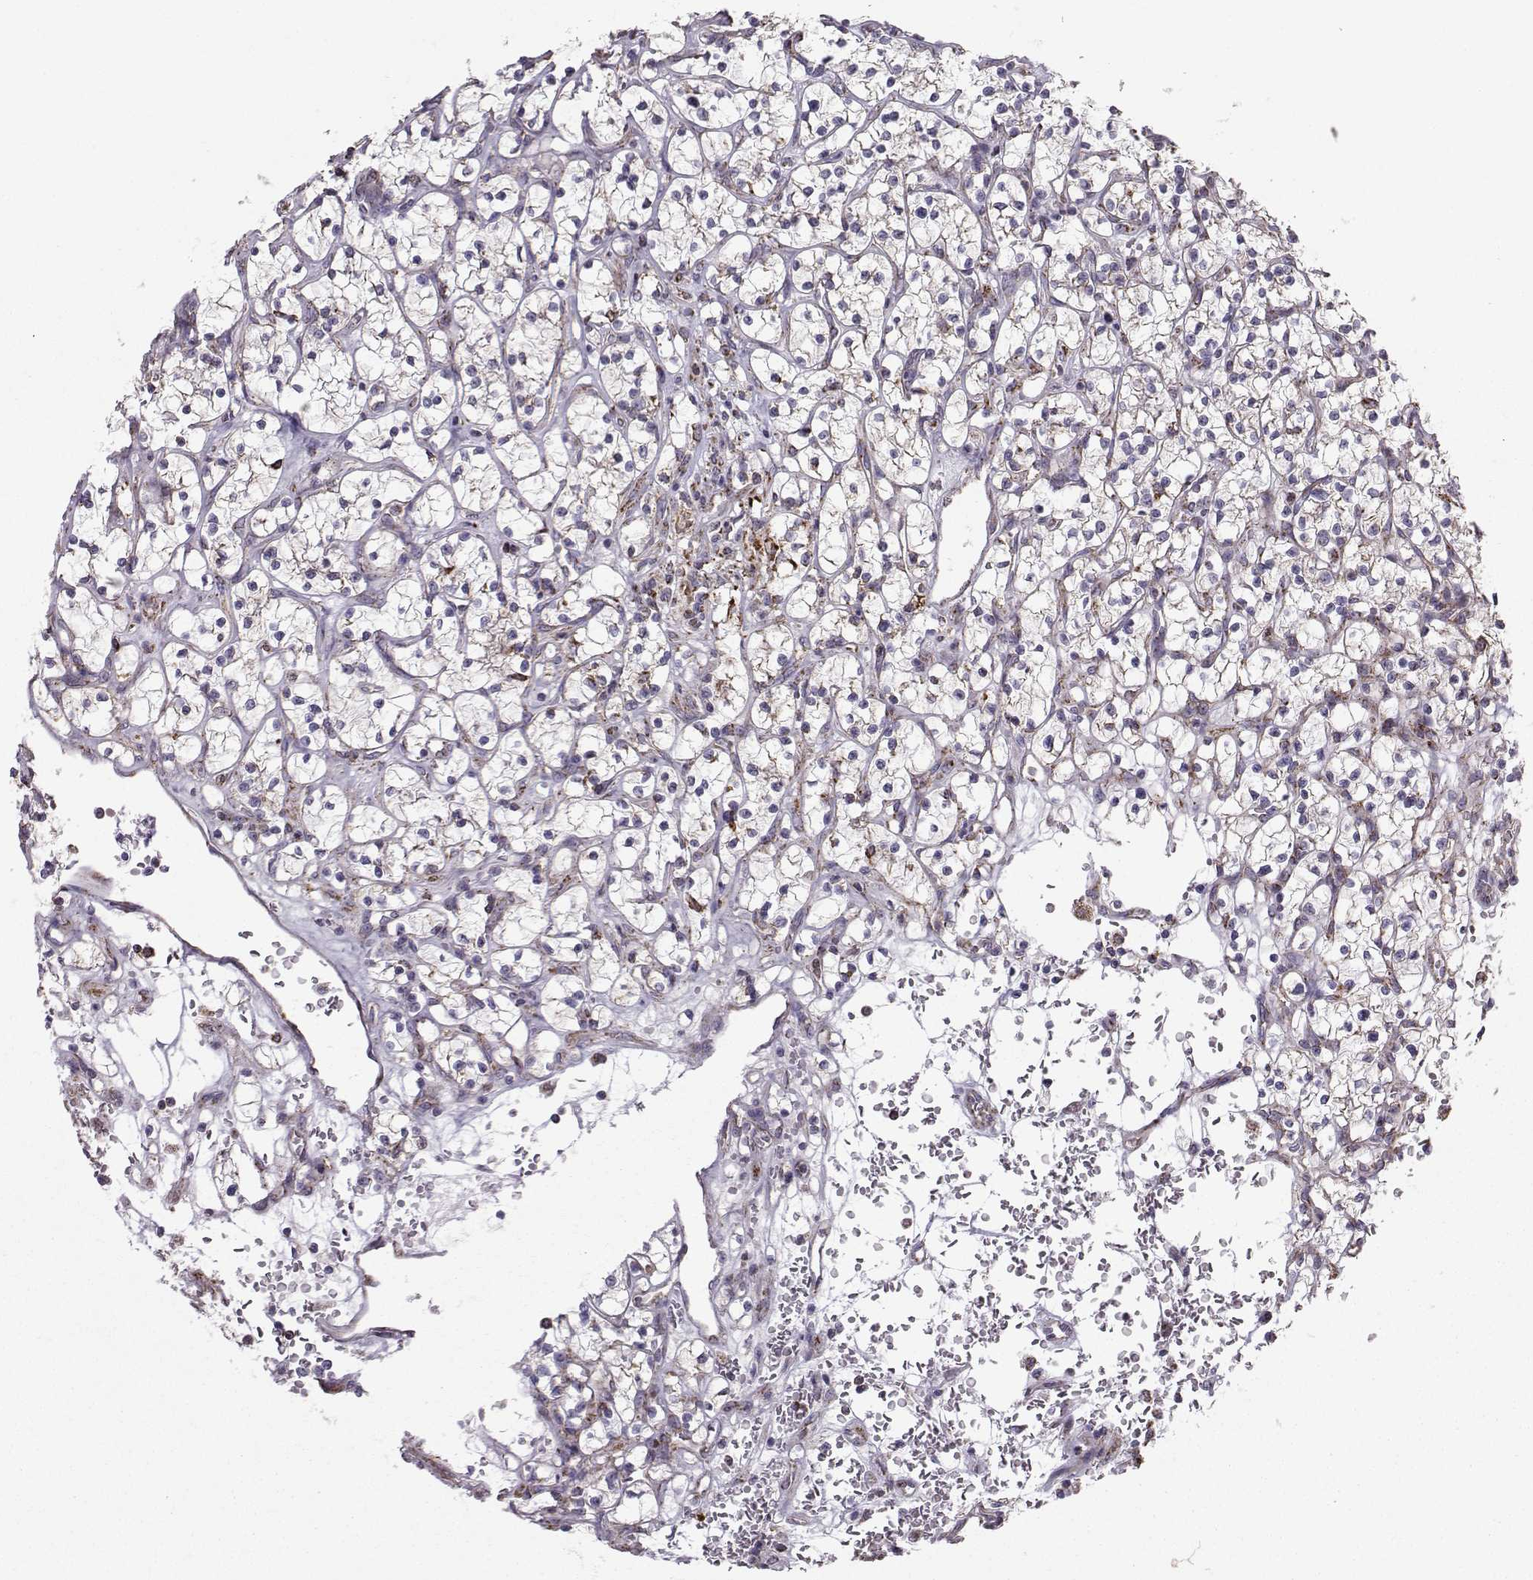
{"staining": {"intensity": "moderate", "quantity": "<25%", "location": "cytoplasmic/membranous"}, "tissue": "renal cancer", "cell_type": "Tumor cells", "image_type": "cancer", "snomed": [{"axis": "morphology", "description": "Adenocarcinoma, NOS"}, {"axis": "topography", "description": "Kidney"}], "caption": "Renal cancer stained for a protein exhibits moderate cytoplasmic/membranous positivity in tumor cells.", "gene": "NECAB3", "patient": {"sex": "female", "age": 64}}